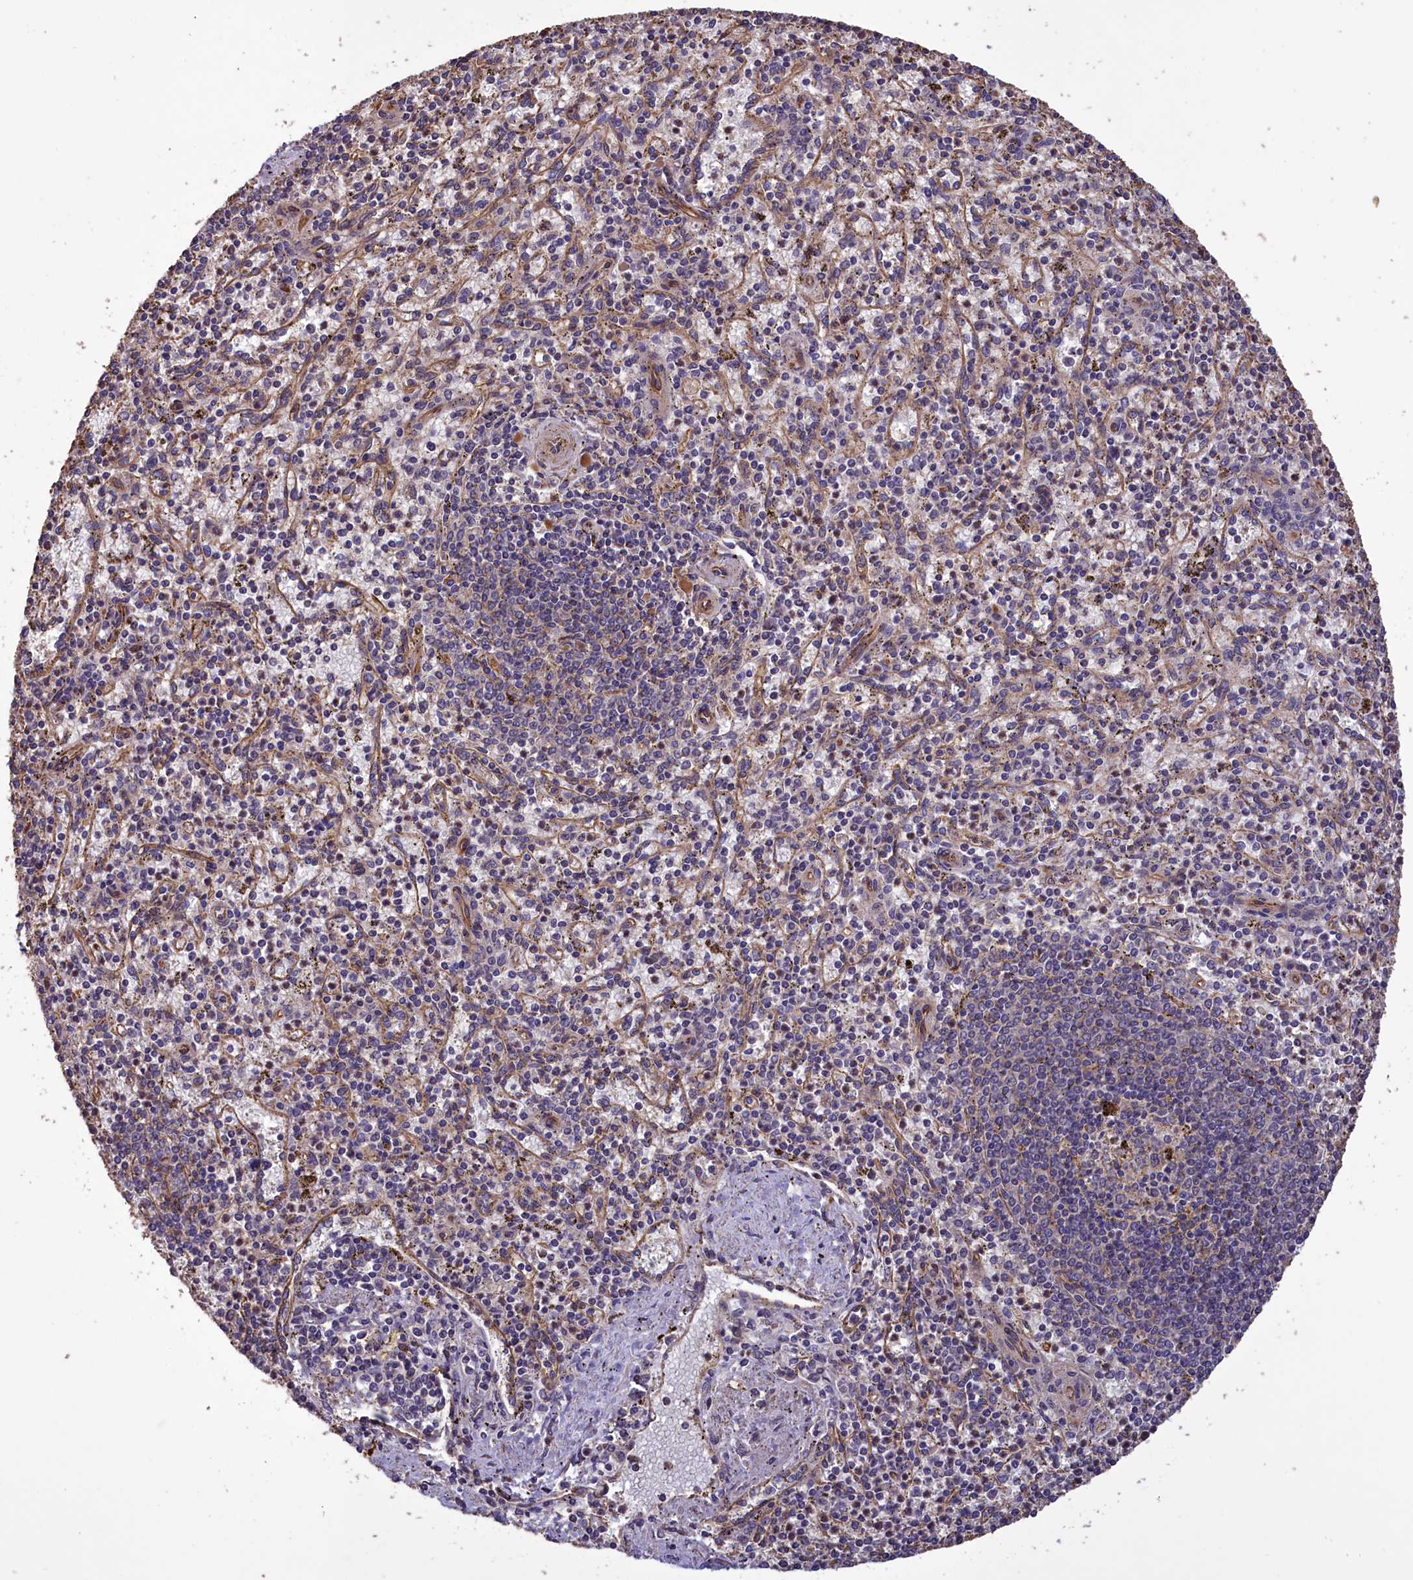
{"staining": {"intensity": "negative", "quantity": "none", "location": "none"}, "tissue": "spleen", "cell_type": "Cells in red pulp", "image_type": "normal", "snomed": [{"axis": "morphology", "description": "Normal tissue, NOS"}, {"axis": "topography", "description": "Spleen"}], "caption": "Spleen was stained to show a protein in brown. There is no significant expression in cells in red pulp. (Stains: DAB (3,3'-diaminobenzidine) IHC with hematoxylin counter stain, Microscopy: brightfield microscopy at high magnification).", "gene": "DAPK3", "patient": {"sex": "male", "age": 72}}